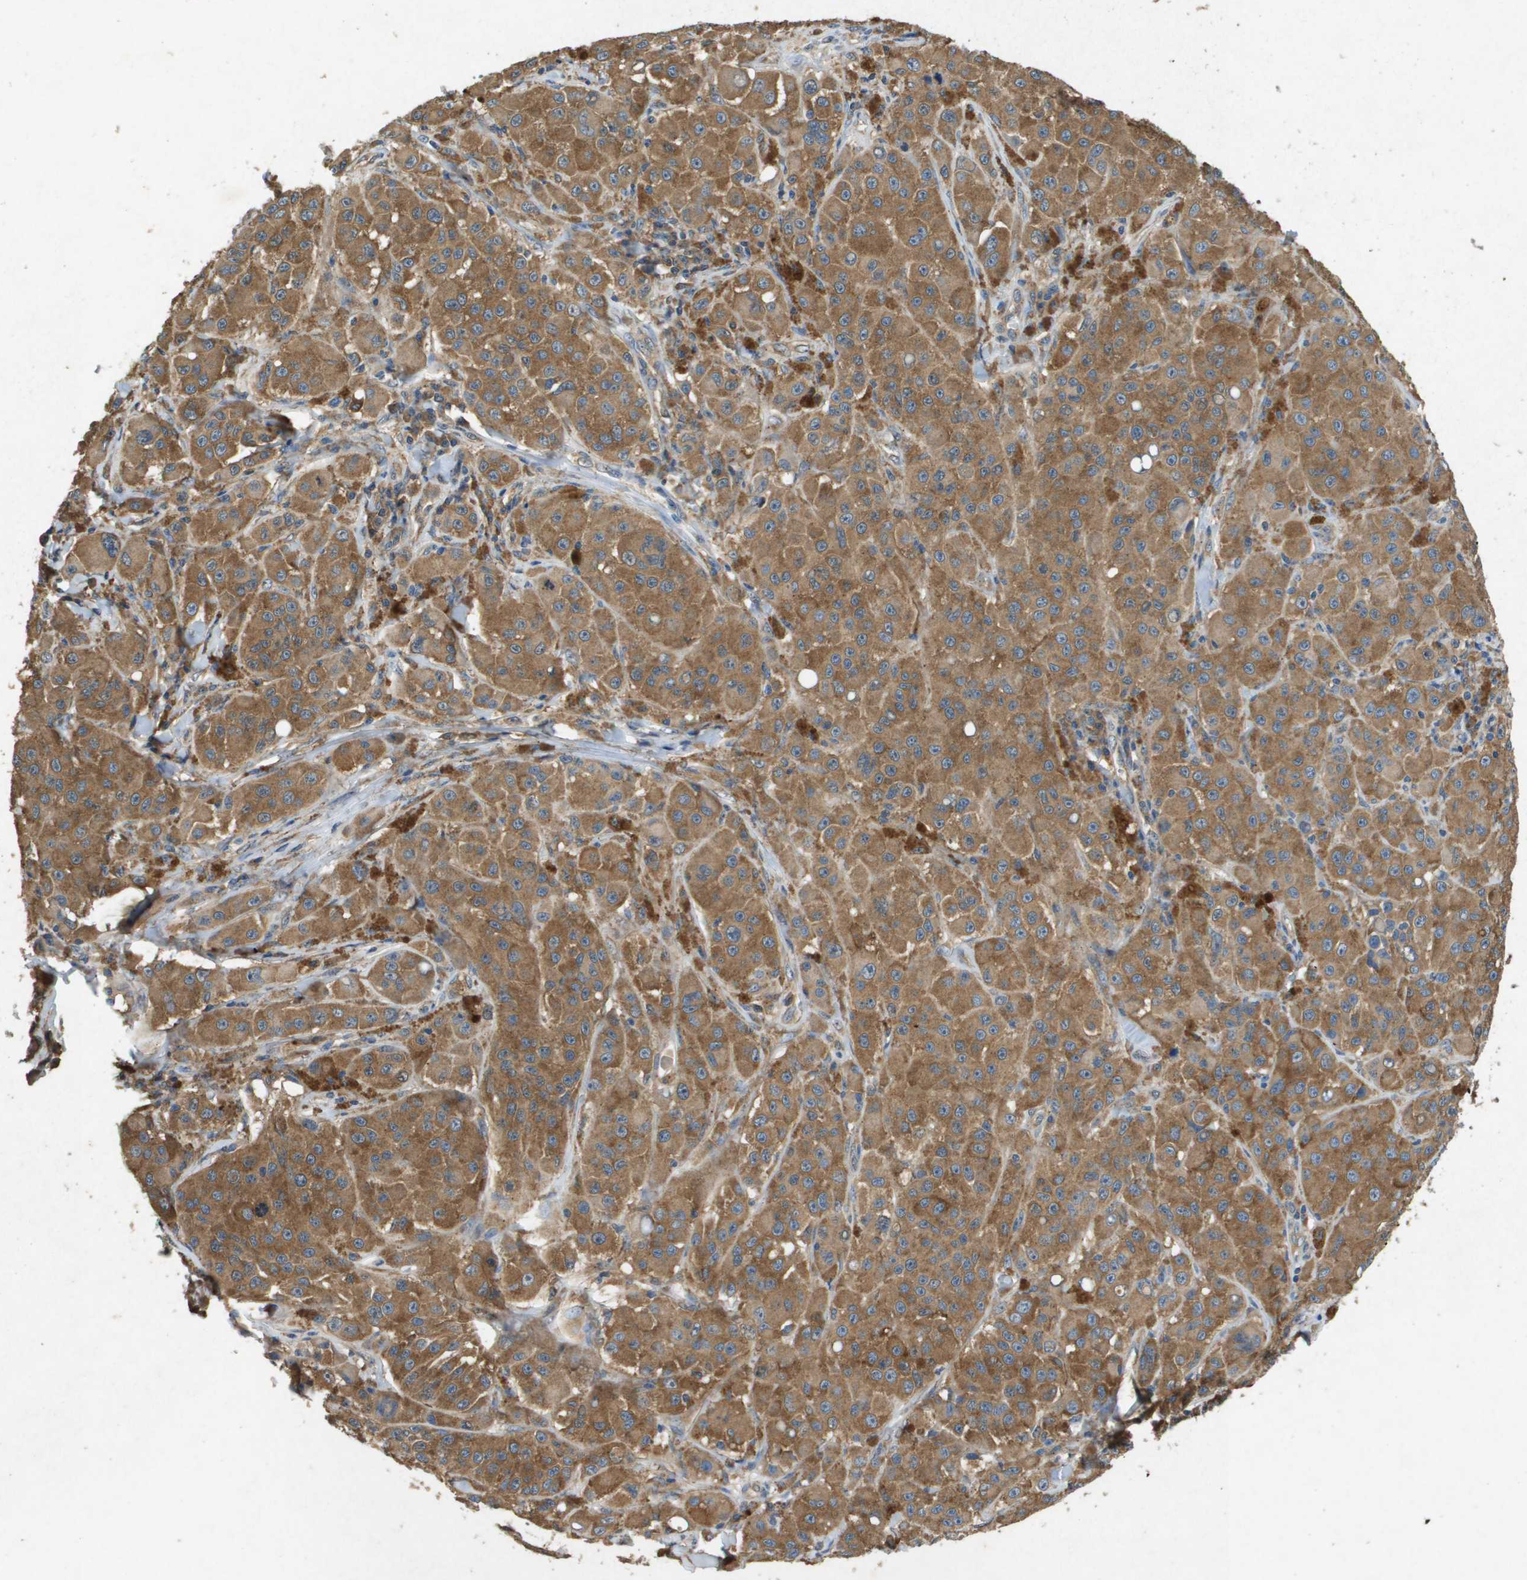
{"staining": {"intensity": "moderate", "quantity": ">75%", "location": "cytoplasmic/membranous"}, "tissue": "melanoma", "cell_type": "Tumor cells", "image_type": "cancer", "snomed": [{"axis": "morphology", "description": "Malignant melanoma, NOS"}, {"axis": "topography", "description": "Skin"}], "caption": "DAB (3,3'-diaminobenzidine) immunohistochemical staining of human melanoma displays moderate cytoplasmic/membranous protein staining in about >75% of tumor cells. (DAB (3,3'-diaminobenzidine) = brown stain, brightfield microscopy at high magnification).", "gene": "PTPRT", "patient": {"sex": "male", "age": 84}}